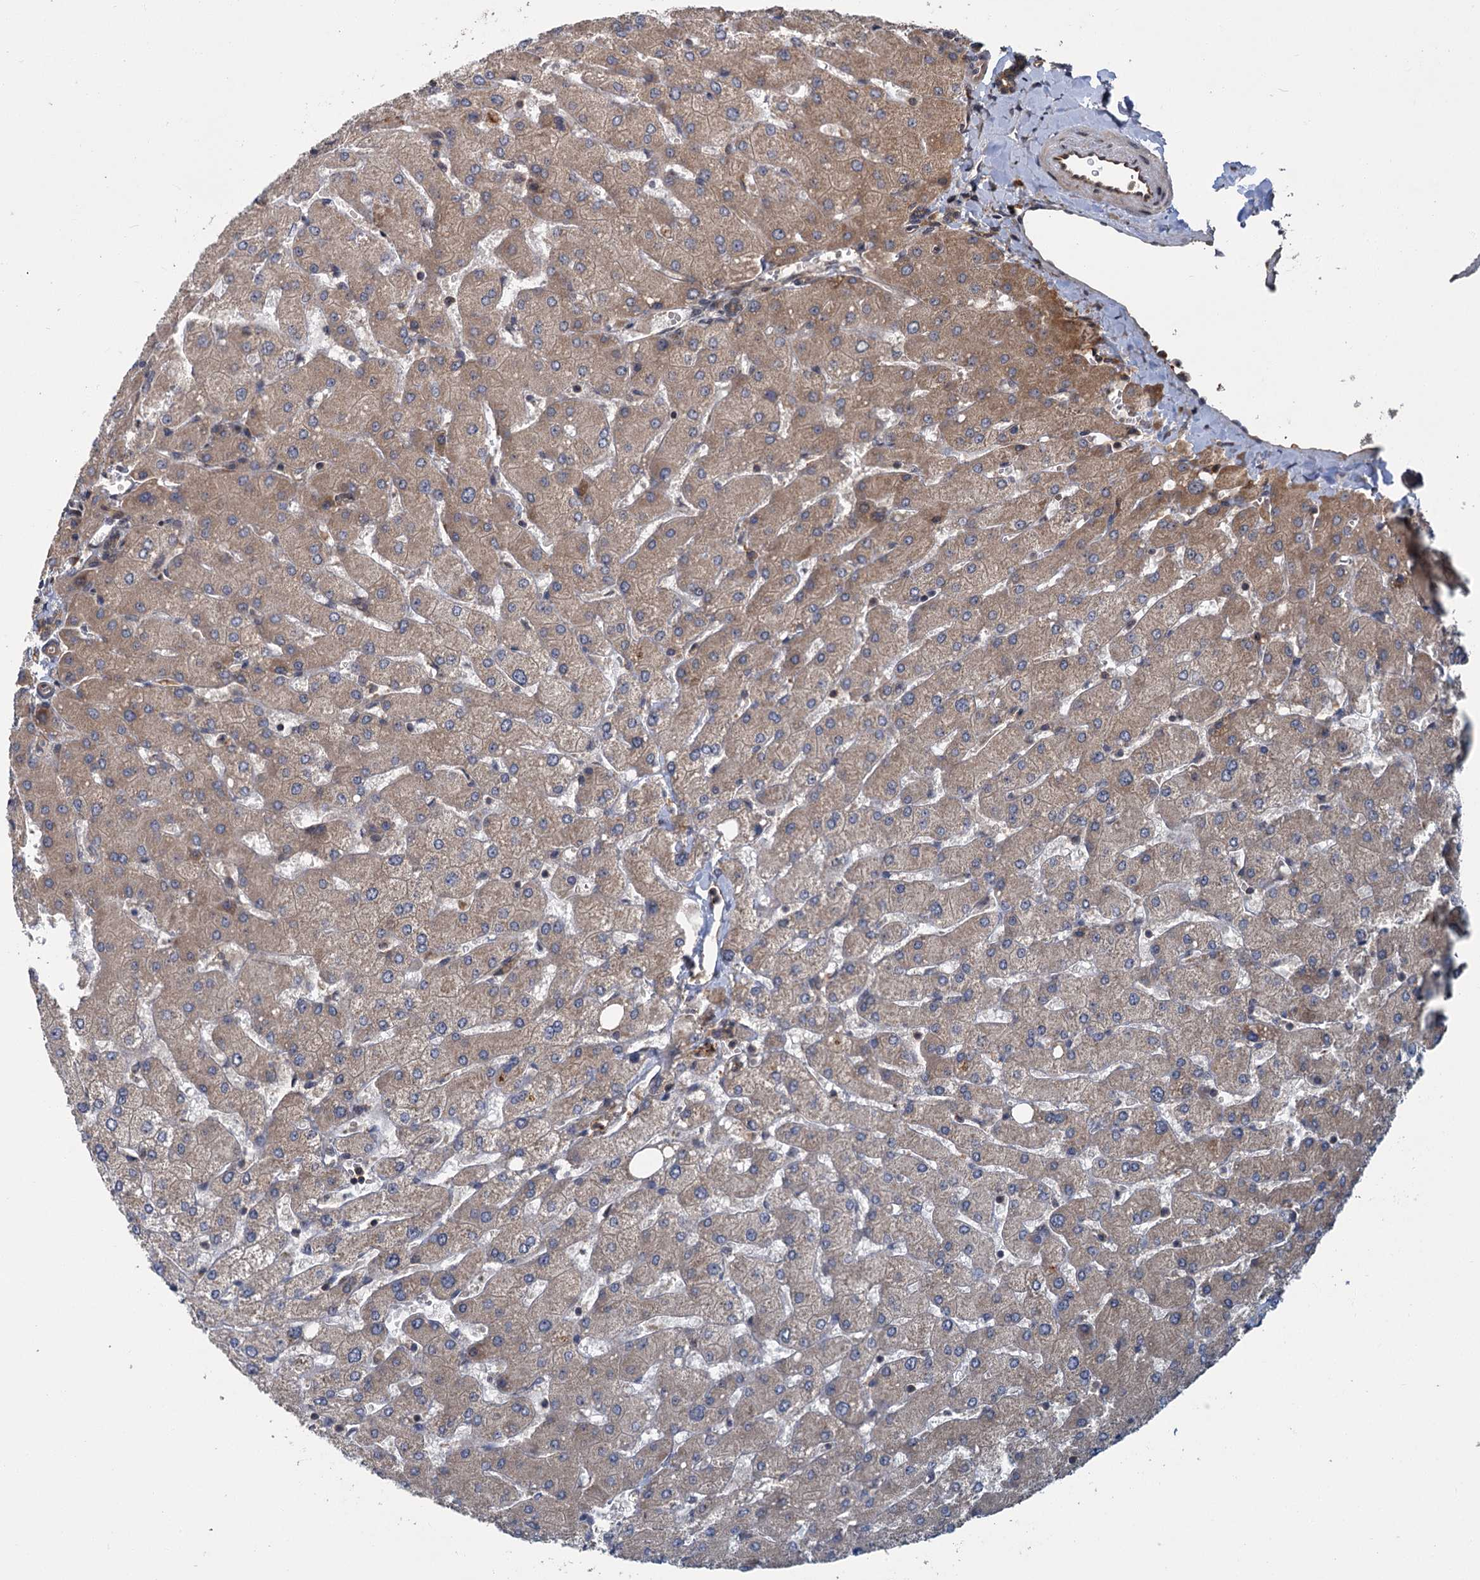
{"staining": {"intensity": "weak", "quantity": "25%-75%", "location": "cytoplasmic/membranous"}, "tissue": "liver", "cell_type": "Cholangiocytes", "image_type": "normal", "snomed": [{"axis": "morphology", "description": "Normal tissue, NOS"}, {"axis": "topography", "description": "Liver"}], "caption": "Brown immunohistochemical staining in unremarkable liver demonstrates weak cytoplasmic/membranous positivity in about 25%-75% of cholangiocytes.", "gene": "KANSL2", "patient": {"sex": "male", "age": 55}}